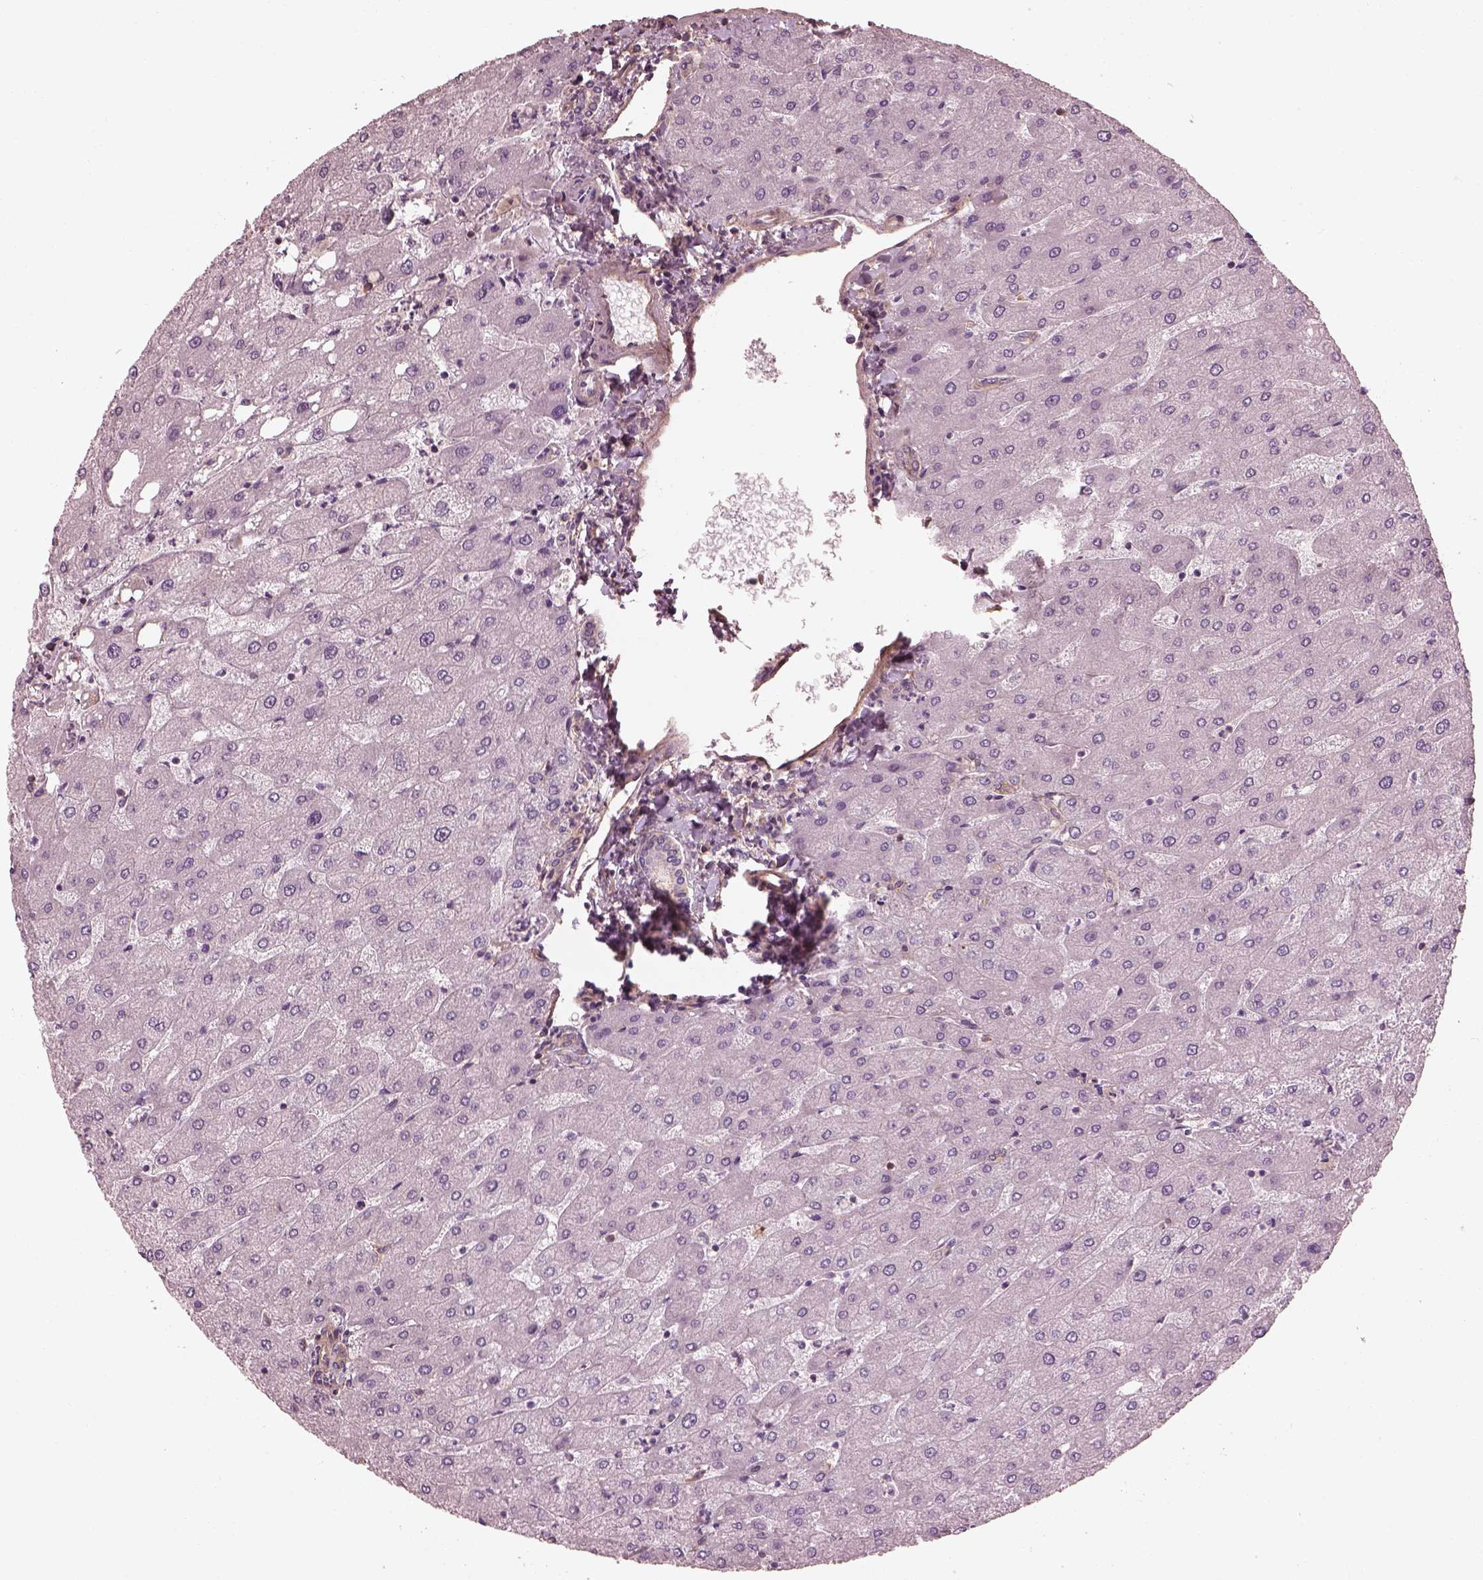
{"staining": {"intensity": "weak", "quantity": "<25%", "location": "cytoplasmic/membranous"}, "tissue": "liver", "cell_type": "Cholangiocytes", "image_type": "normal", "snomed": [{"axis": "morphology", "description": "Normal tissue, NOS"}, {"axis": "topography", "description": "Liver"}], "caption": "A micrograph of human liver is negative for staining in cholangiocytes. (Brightfield microscopy of DAB (3,3'-diaminobenzidine) immunohistochemistry (IHC) at high magnification).", "gene": "ELAPOR1", "patient": {"sex": "male", "age": 67}}